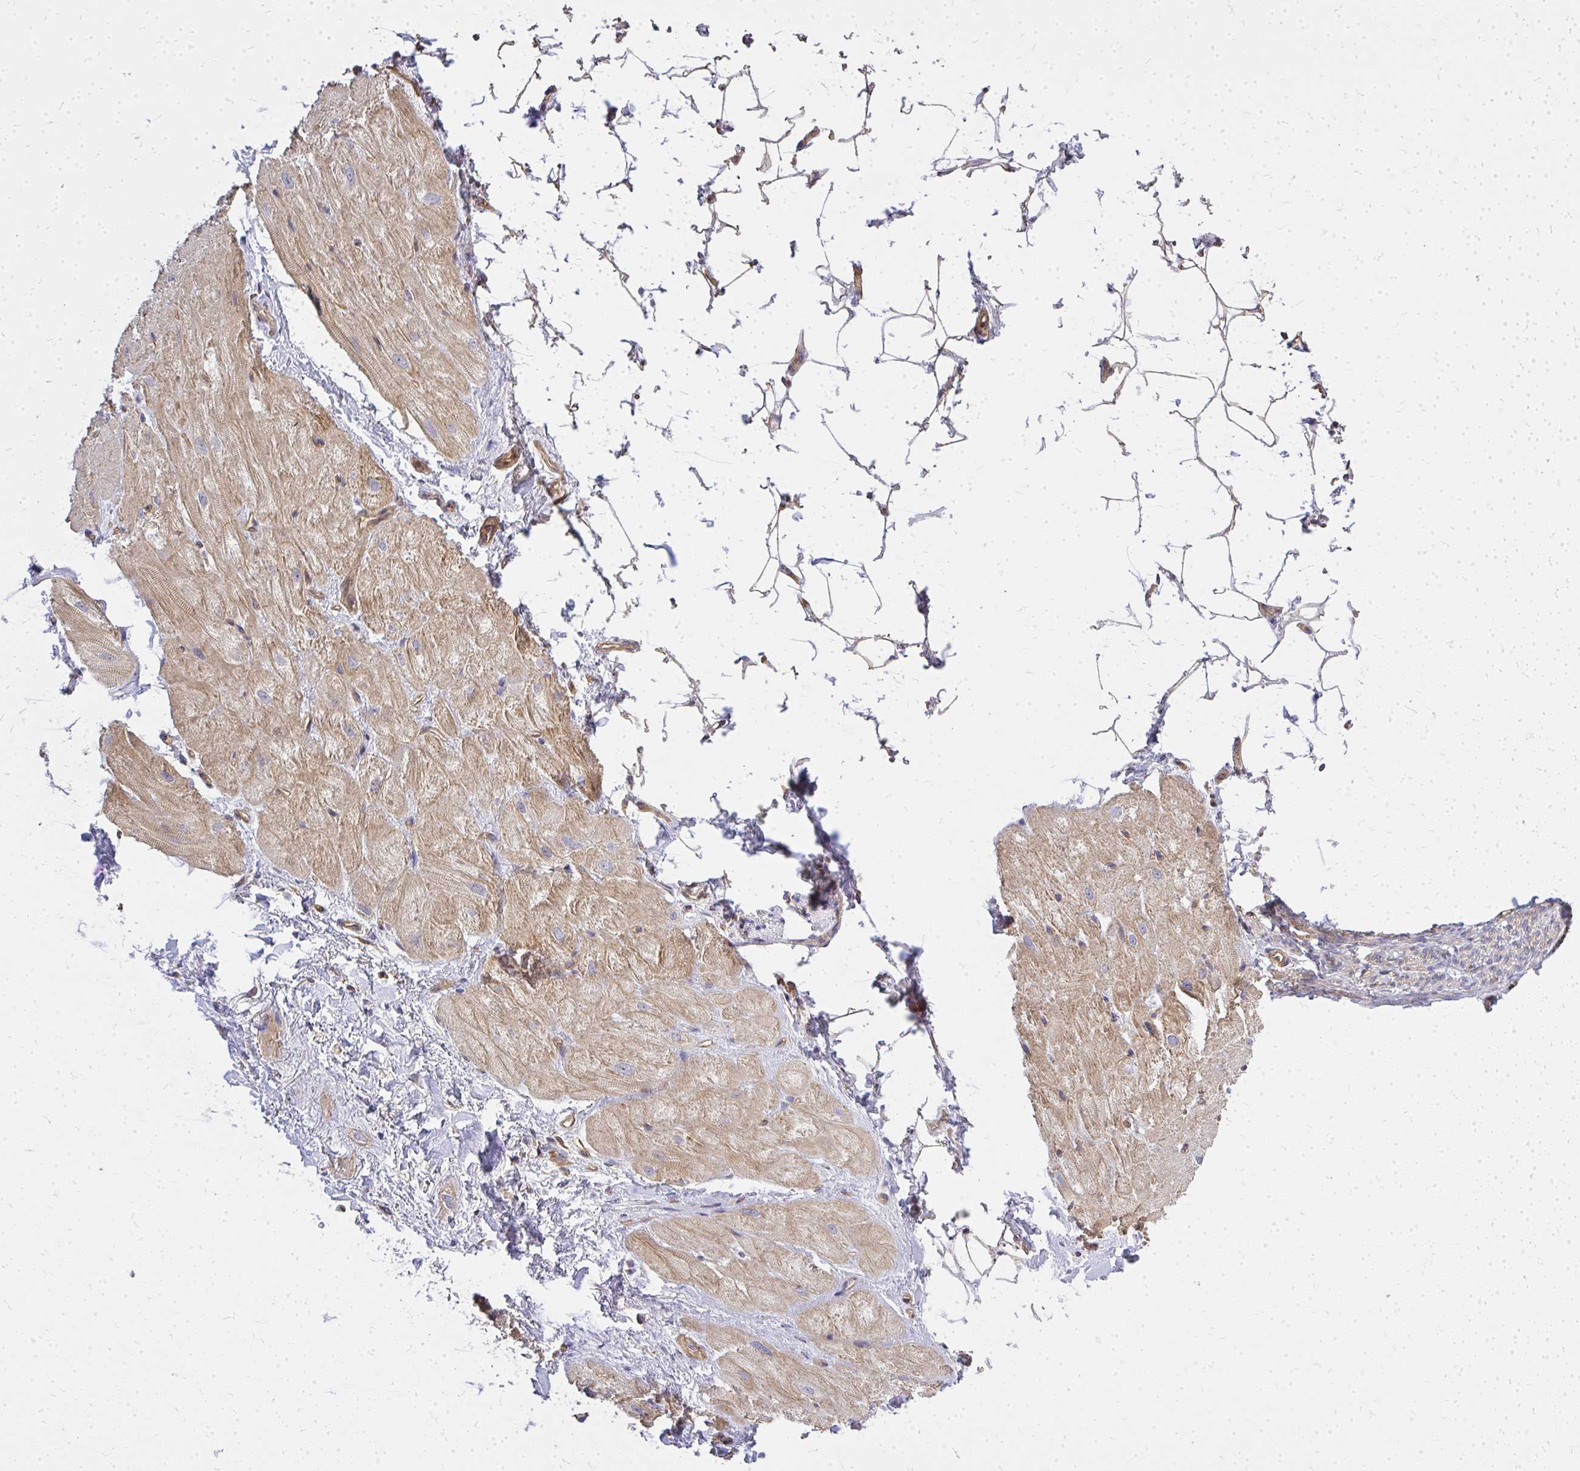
{"staining": {"intensity": "moderate", "quantity": "25%-75%", "location": "cytoplasmic/membranous"}, "tissue": "heart muscle", "cell_type": "Cardiomyocytes", "image_type": "normal", "snomed": [{"axis": "morphology", "description": "Normal tissue, NOS"}, {"axis": "topography", "description": "Heart"}], "caption": "Immunohistochemistry staining of normal heart muscle, which demonstrates medium levels of moderate cytoplasmic/membranous positivity in about 25%-75% of cardiomyocytes indicating moderate cytoplasmic/membranous protein expression. The staining was performed using DAB (brown) for protein detection and nuclei were counterstained in hematoxylin (blue).", "gene": "ENSG00000258472", "patient": {"sex": "male", "age": 62}}